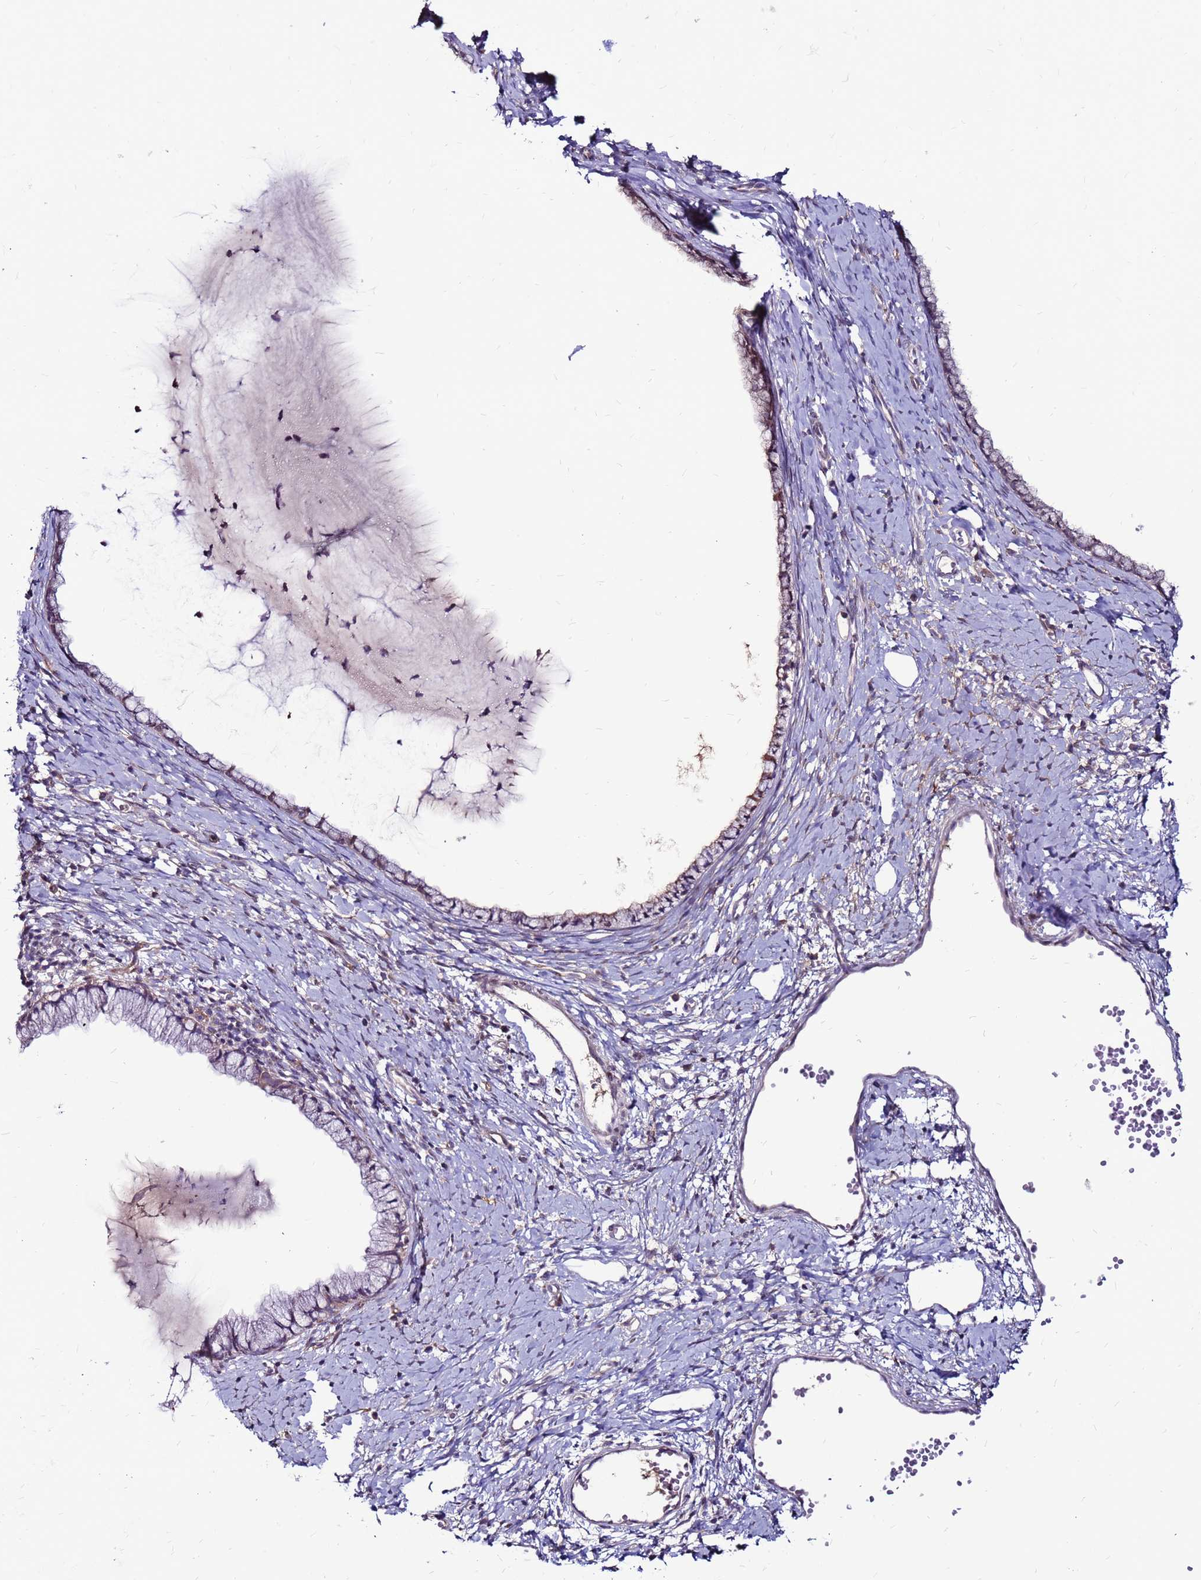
{"staining": {"intensity": "weak", "quantity": "<25%", "location": "cytoplasmic/membranous"}, "tissue": "cervix", "cell_type": "Glandular cells", "image_type": "normal", "snomed": [{"axis": "morphology", "description": "Normal tissue, NOS"}, {"axis": "topography", "description": "Cervix"}], "caption": "Cervix stained for a protein using immunohistochemistry (IHC) demonstrates no staining glandular cells.", "gene": "CCDC71", "patient": {"sex": "female", "age": 40}}